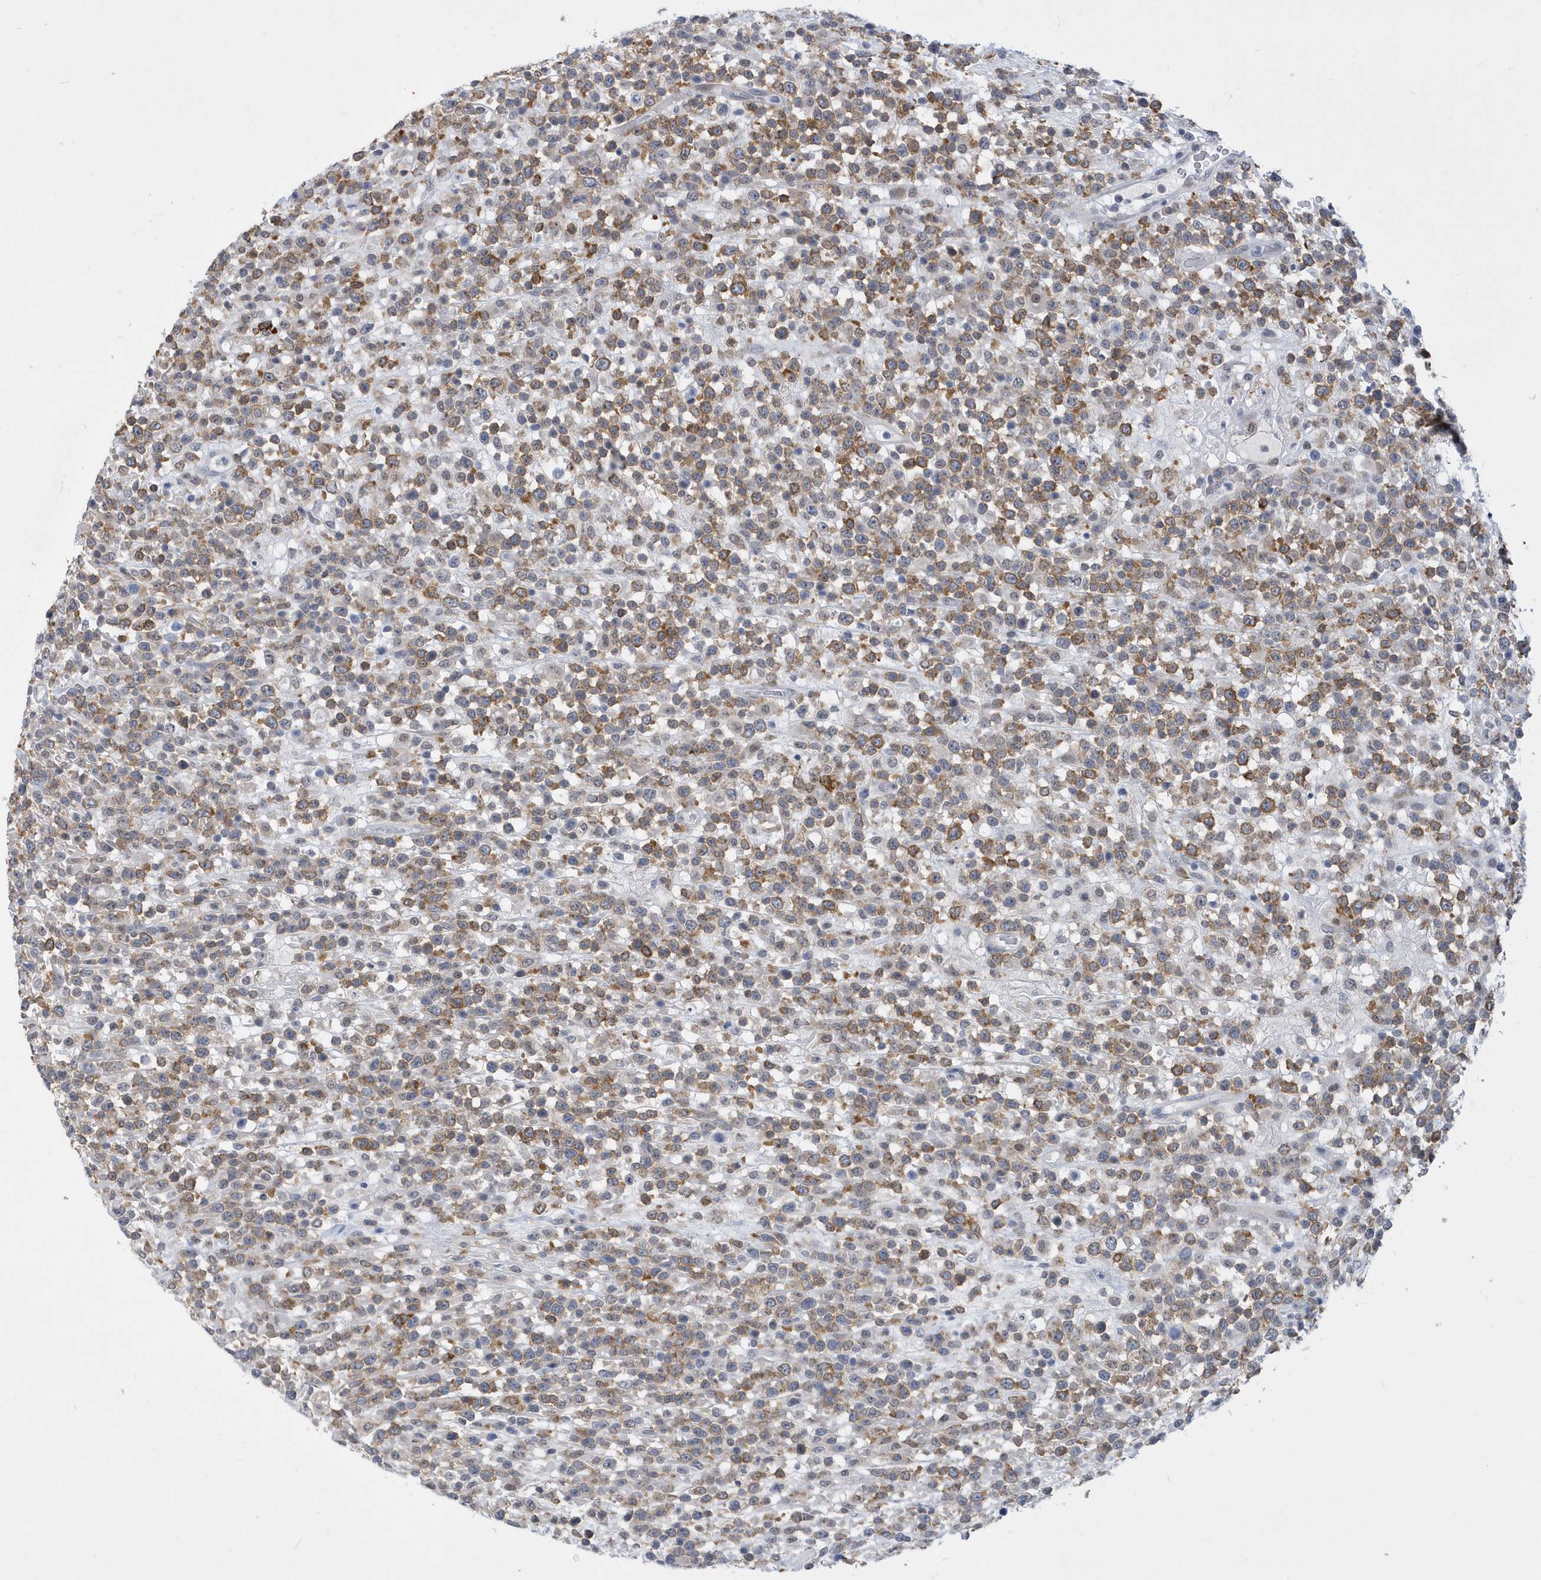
{"staining": {"intensity": "moderate", "quantity": "25%-75%", "location": "cytoplasmic/membranous"}, "tissue": "lymphoma", "cell_type": "Tumor cells", "image_type": "cancer", "snomed": [{"axis": "morphology", "description": "Malignant lymphoma, non-Hodgkin's type, High grade"}, {"axis": "topography", "description": "Colon"}], "caption": "IHC staining of malignant lymphoma, non-Hodgkin's type (high-grade), which displays medium levels of moderate cytoplasmic/membranous expression in approximately 25%-75% of tumor cells indicating moderate cytoplasmic/membranous protein positivity. The staining was performed using DAB (3,3'-diaminobenzidine) (brown) for protein detection and nuclei were counterstained in hematoxylin (blue).", "gene": "SRGAP3", "patient": {"sex": "female", "age": 53}}